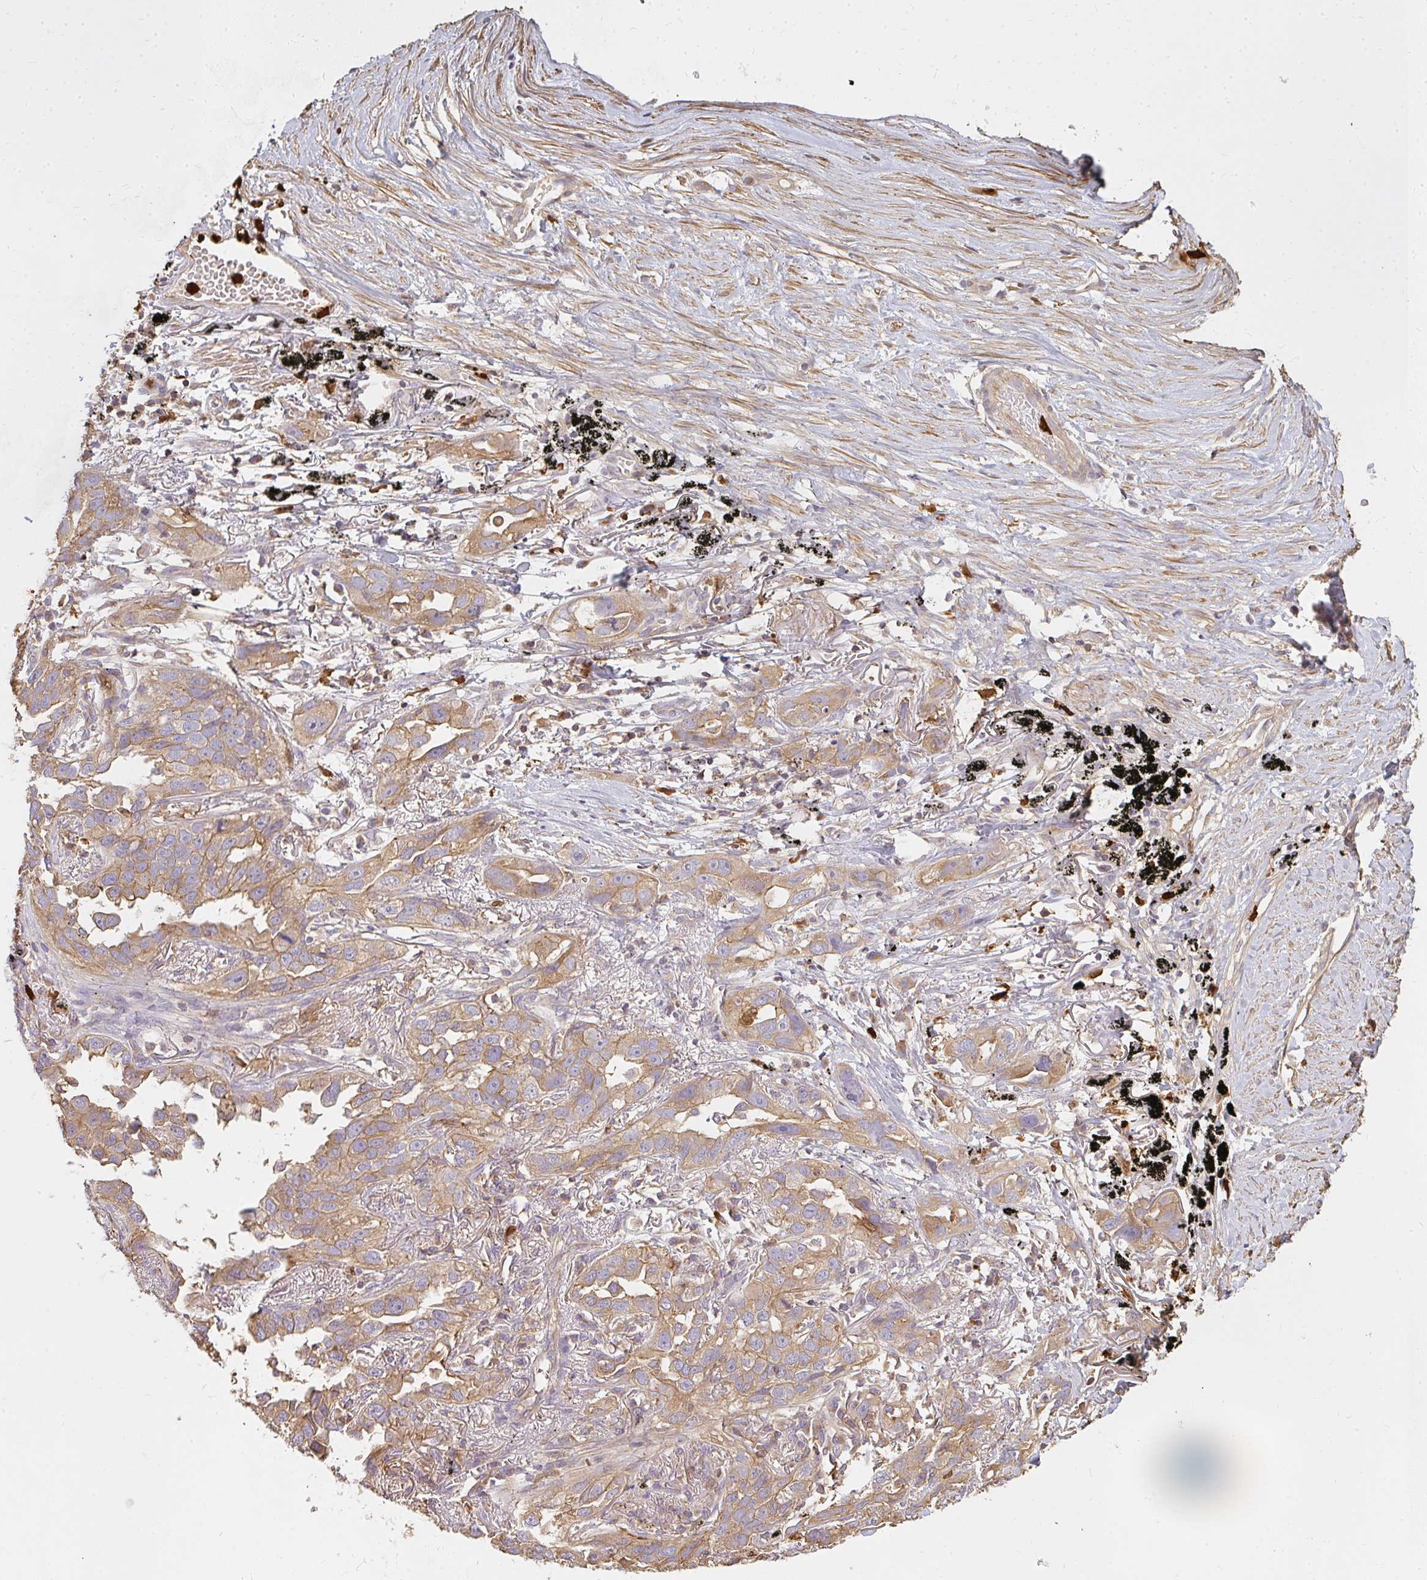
{"staining": {"intensity": "moderate", "quantity": ">75%", "location": "cytoplasmic/membranous"}, "tissue": "lung cancer", "cell_type": "Tumor cells", "image_type": "cancer", "snomed": [{"axis": "morphology", "description": "Adenocarcinoma, NOS"}, {"axis": "topography", "description": "Lung"}], "caption": "Tumor cells show moderate cytoplasmic/membranous expression in about >75% of cells in adenocarcinoma (lung).", "gene": "CNTRL", "patient": {"sex": "male", "age": 67}}